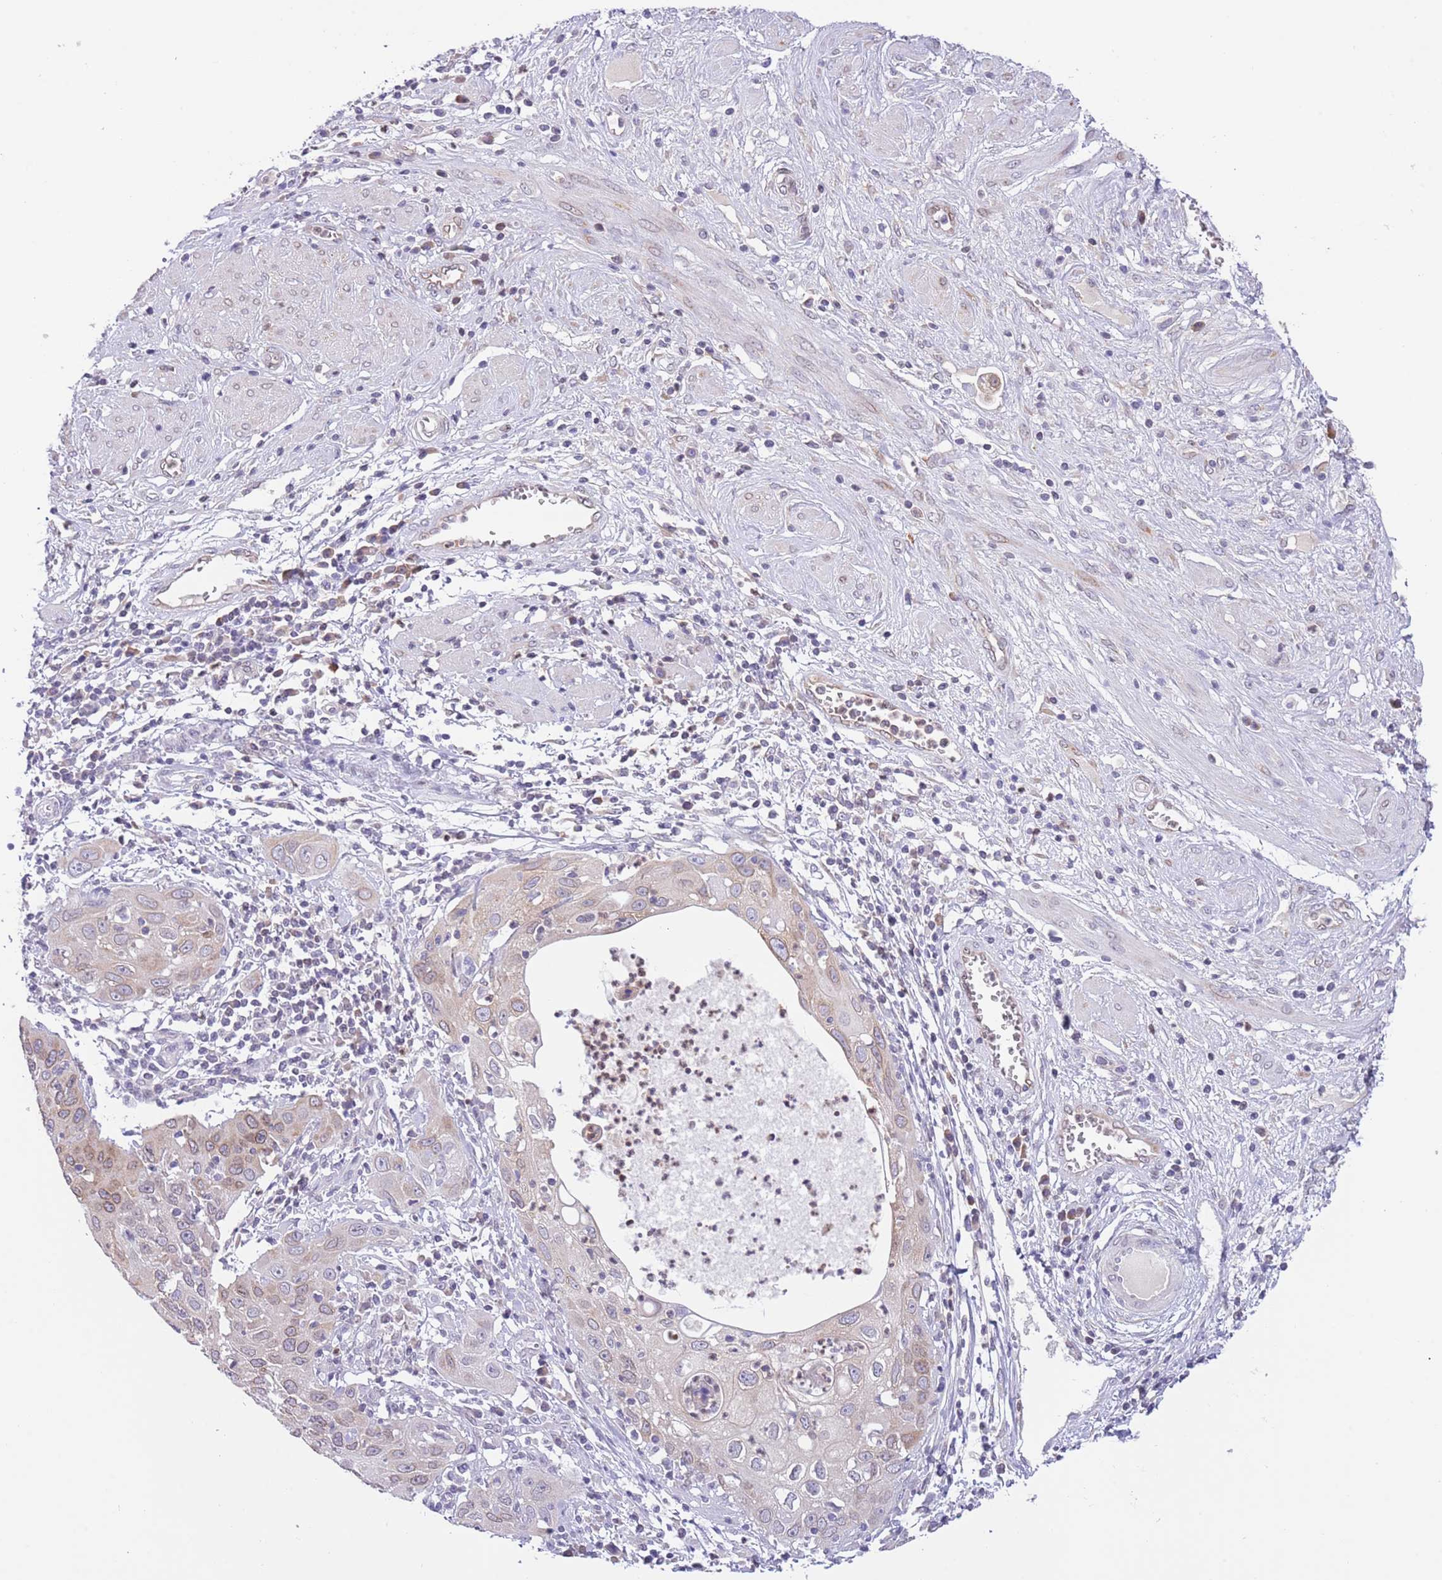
{"staining": {"intensity": "weak", "quantity": "<25%", "location": "cytoplasmic/membranous,nuclear"}, "tissue": "cervical cancer", "cell_type": "Tumor cells", "image_type": "cancer", "snomed": [{"axis": "morphology", "description": "Squamous cell carcinoma, NOS"}, {"axis": "topography", "description": "Cervix"}], "caption": "Squamous cell carcinoma (cervical) stained for a protein using immunohistochemistry (IHC) demonstrates no expression tumor cells.", "gene": "EBPL", "patient": {"sex": "female", "age": 36}}